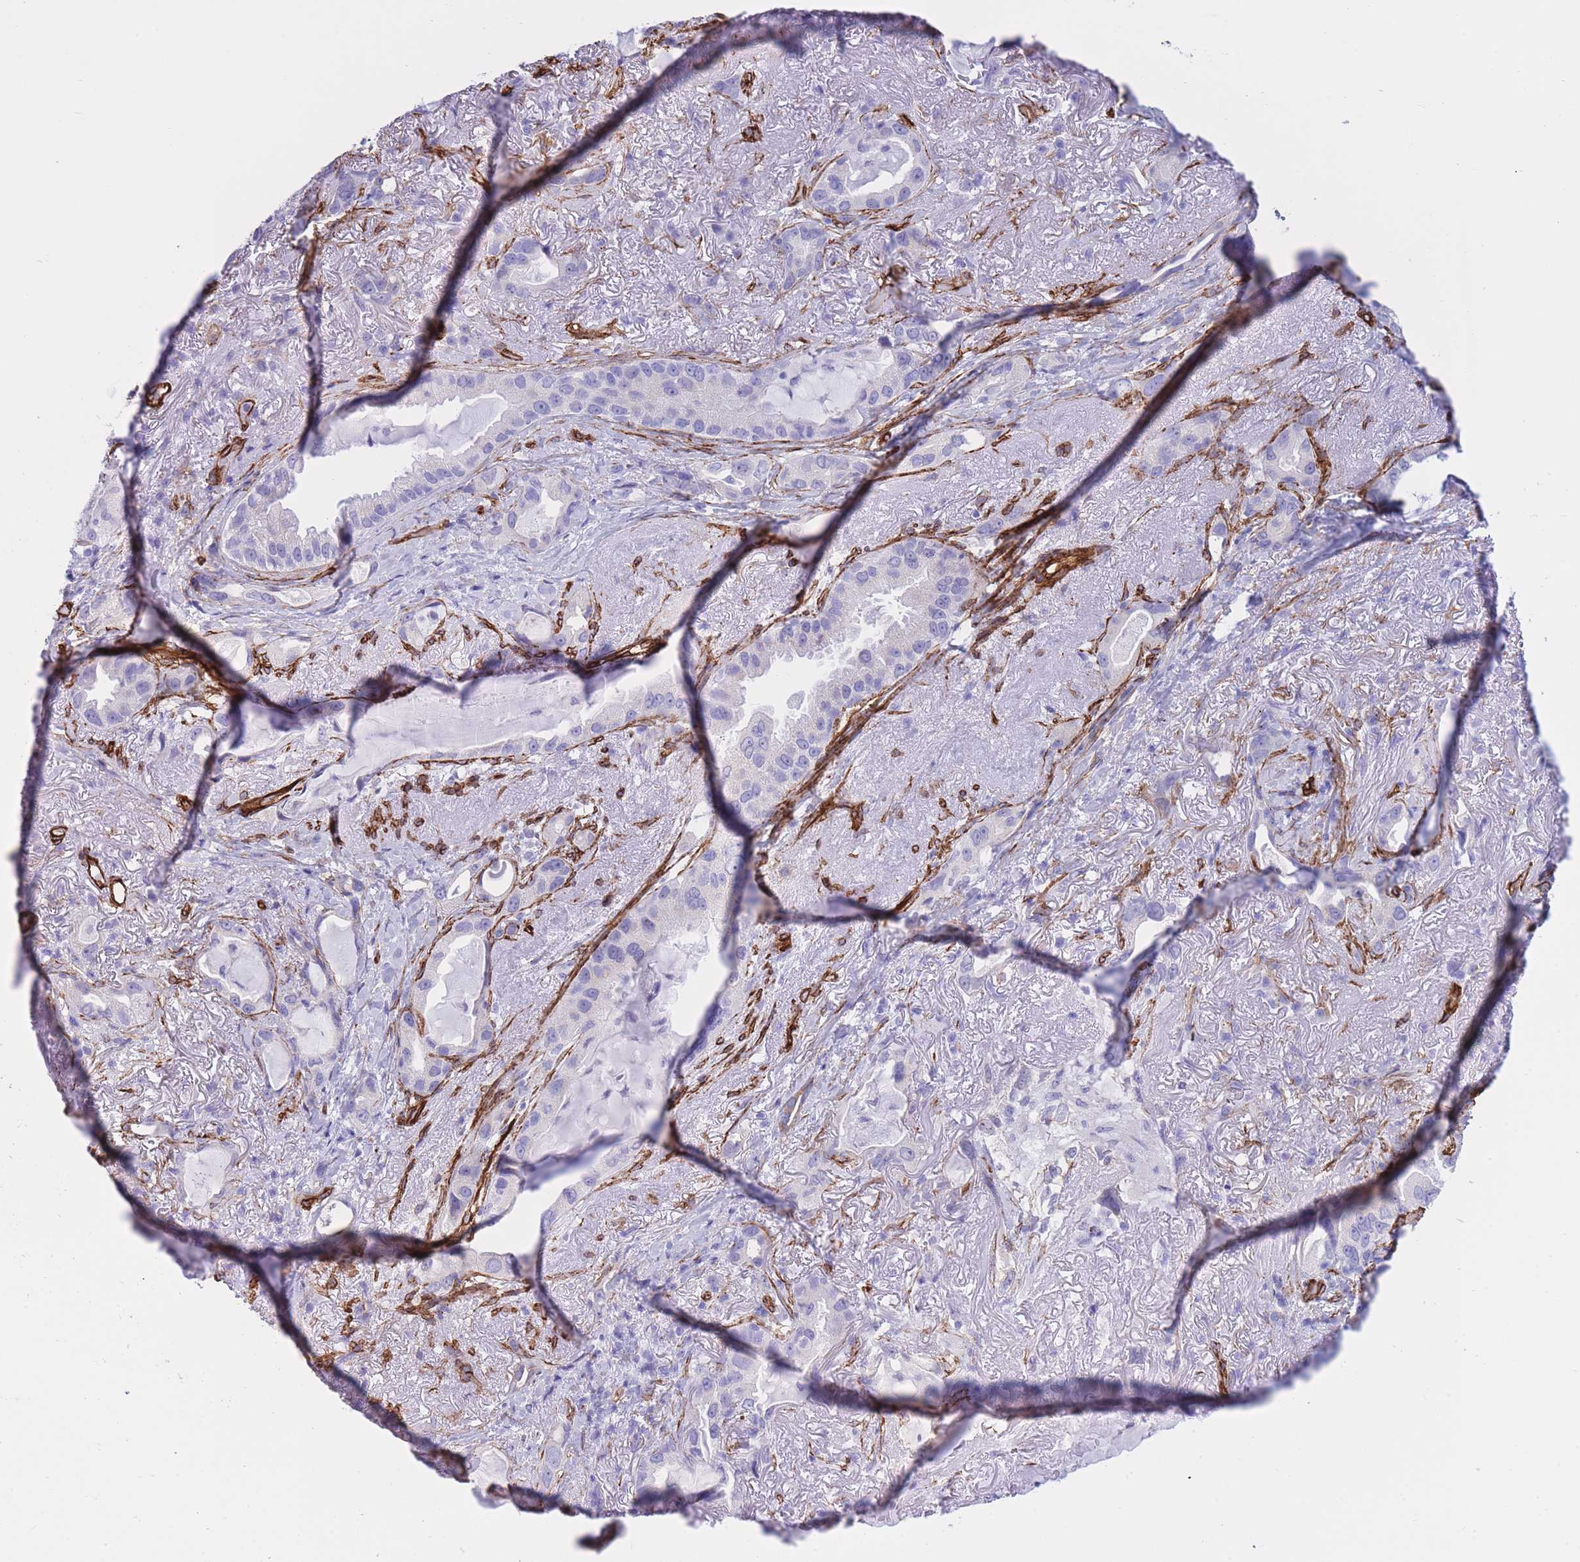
{"staining": {"intensity": "negative", "quantity": "none", "location": "none"}, "tissue": "lung cancer", "cell_type": "Tumor cells", "image_type": "cancer", "snomed": [{"axis": "morphology", "description": "Adenocarcinoma, NOS"}, {"axis": "topography", "description": "Lung"}], "caption": "The immunohistochemistry (IHC) photomicrograph has no significant positivity in tumor cells of lung cancer tissue. (DAB (3,3'-diaminobenzidine) immunohistochemistry, high magnification).", "gene": "CAVIN1", "patient": {"sex": "female", "age": 69}}